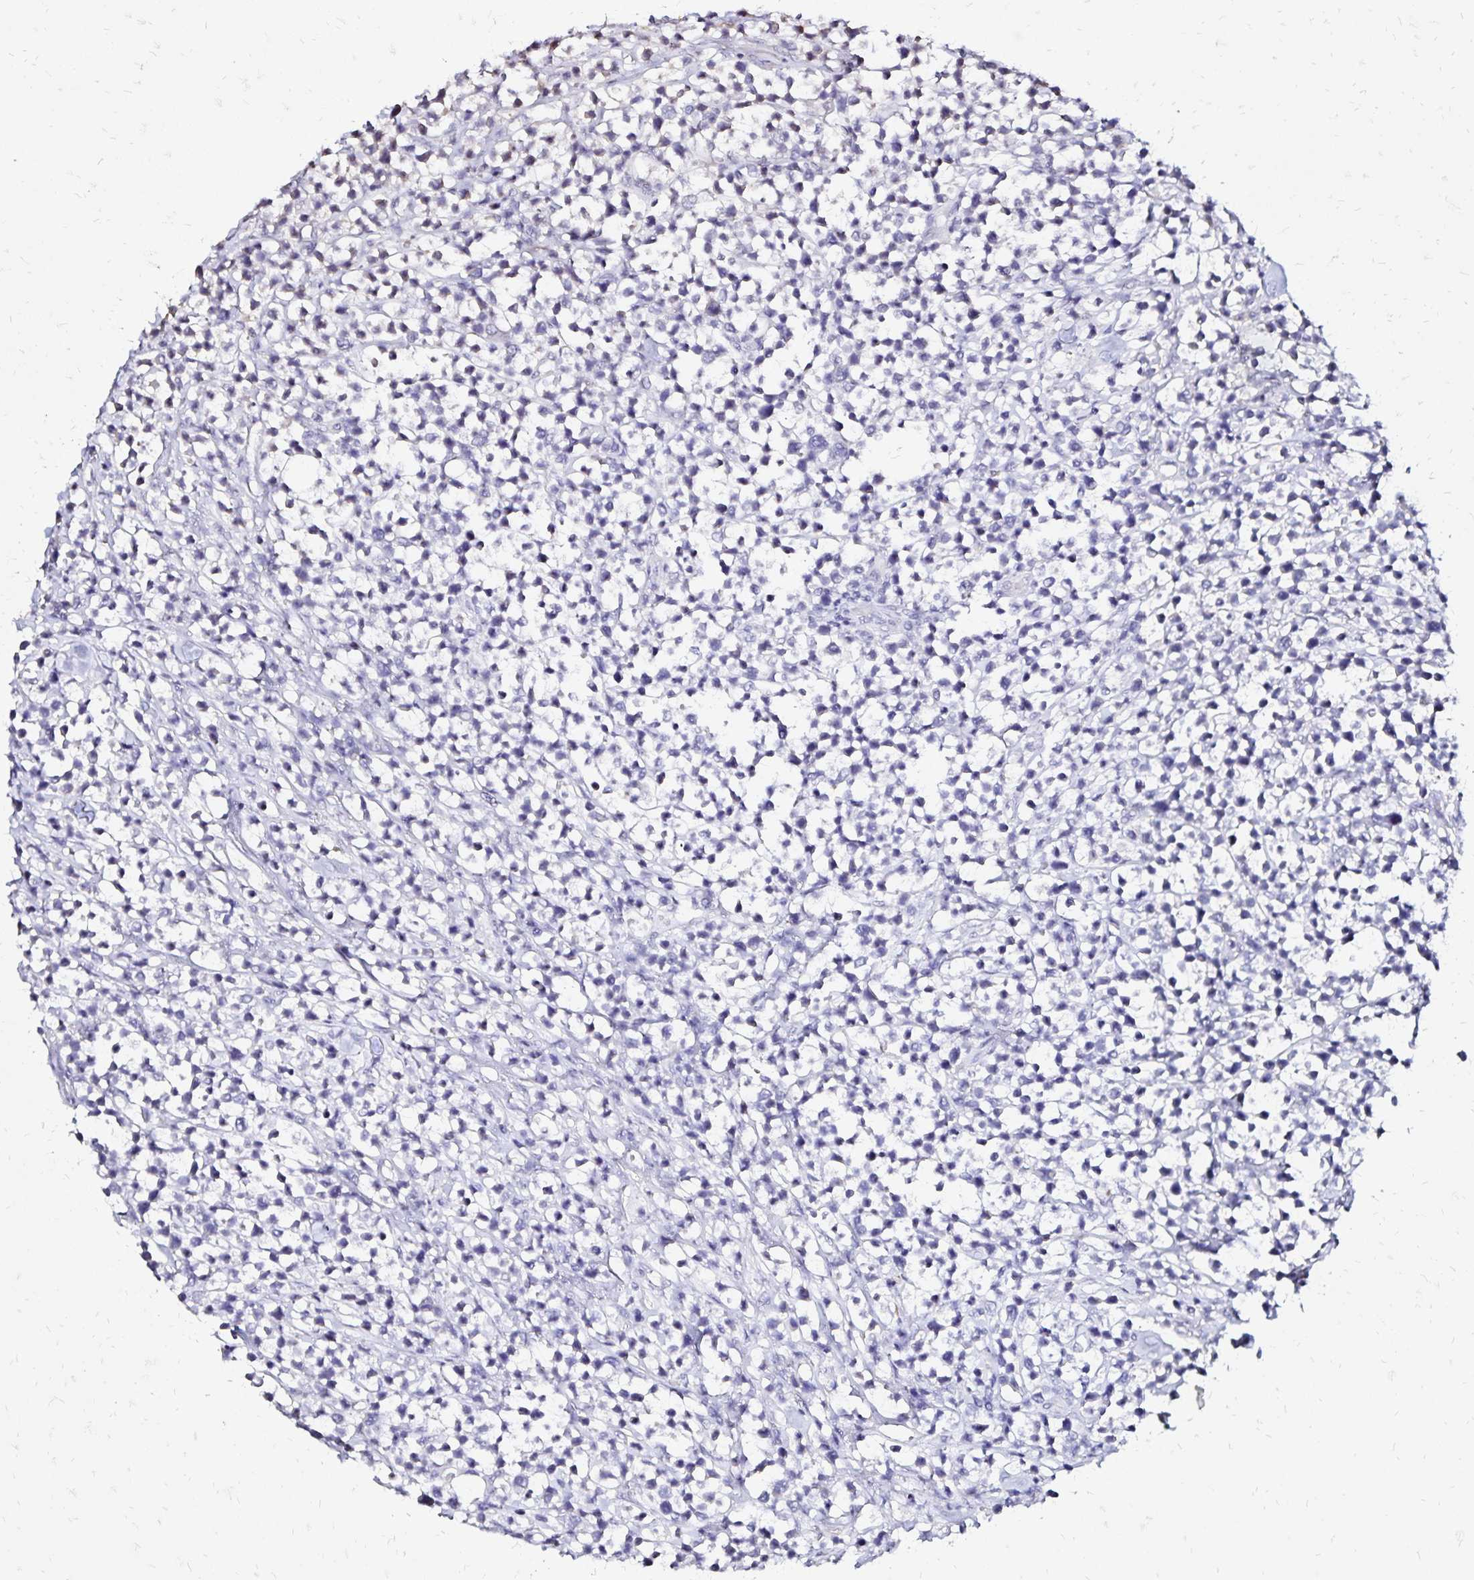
{"staining": {"intensity": "negative", "quantity": "none", "location": "none"}, "tissue": "lymphoma", "cell_type": "Tumor cells", "image_type": "cancer", "snomed": [{"axis": "morphology", "description": "Malignant lymphoma, non-Hodgkin's type, Low grade"}, {"axis": "topography", "description": "Lymph node"}], "caption": "An immunohistochemistry micrograph of low-grade malignant lymphoma, non-Hodgkin's type is shown. There is no staining in tumor cells of low-grade malignant lymphoma, non-Hodgkin's type. The staining is performed using DAB (3,3'-diaminobenzidine) brown chromogen with nuclei counter-stained in using hematoxylin.", "gene": "SLC5A1", "patient": {"sex": "male", "age": 60}}